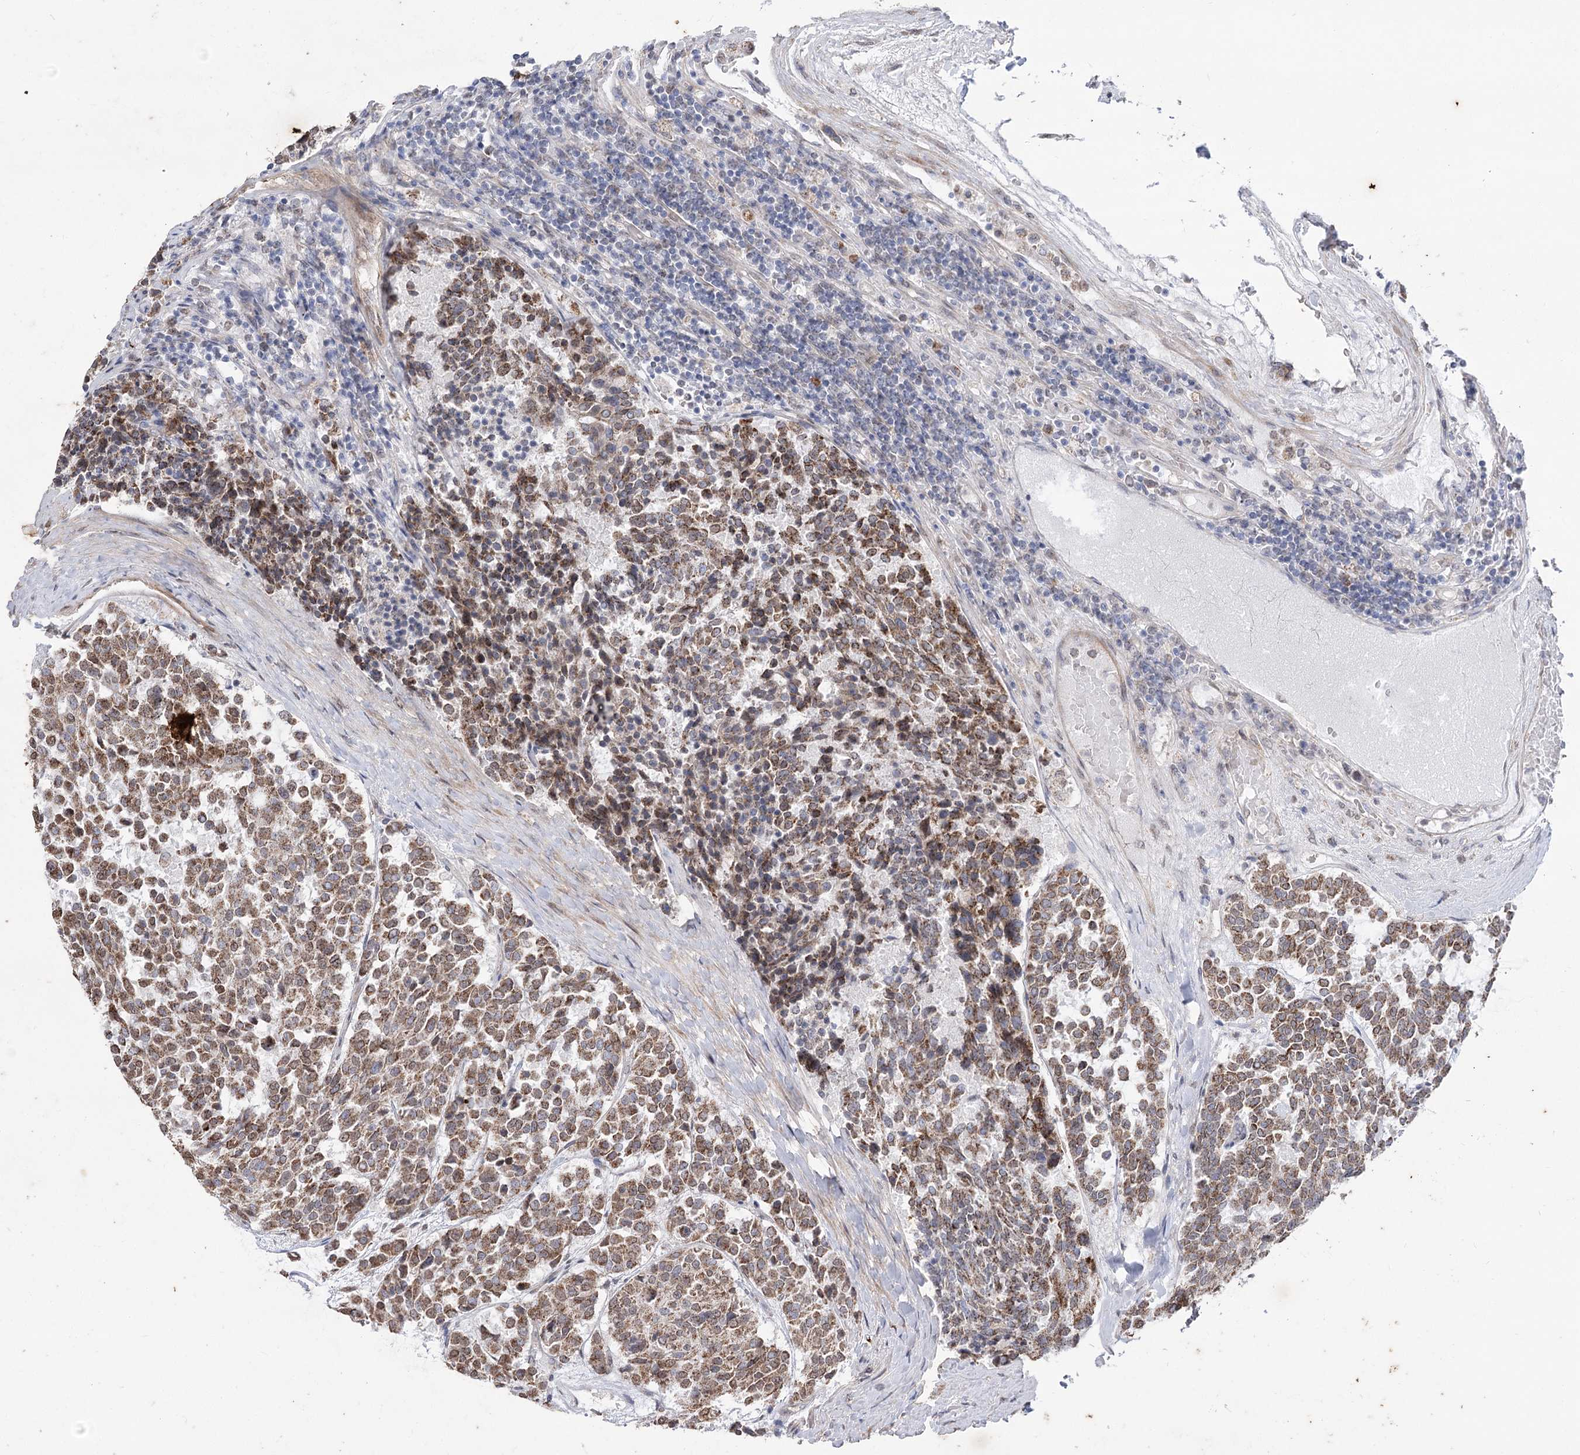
{"staining": {"intensity": "moderate", "quantity": ">75%", "location": "cytoplasmic/membranous"}, "tissue": "carcinoid", "cell_type": "Tumor cells", "image_type": "cancer", "snomed": [{"axis": "morphology", "description": "Carcinoid, malignant, NOS"}, {"axis": "topography", "description": "Pancreas"}], "caption": "Immunohistochemistry image of human carcinoid stained for a protein (brown), which reveals medium levels of moderate cytoplasmic/membranous staining in about >75% of tumor cells.", "gene": "ZSCAN23", "patient": {"sex": "female", "age": 54}}